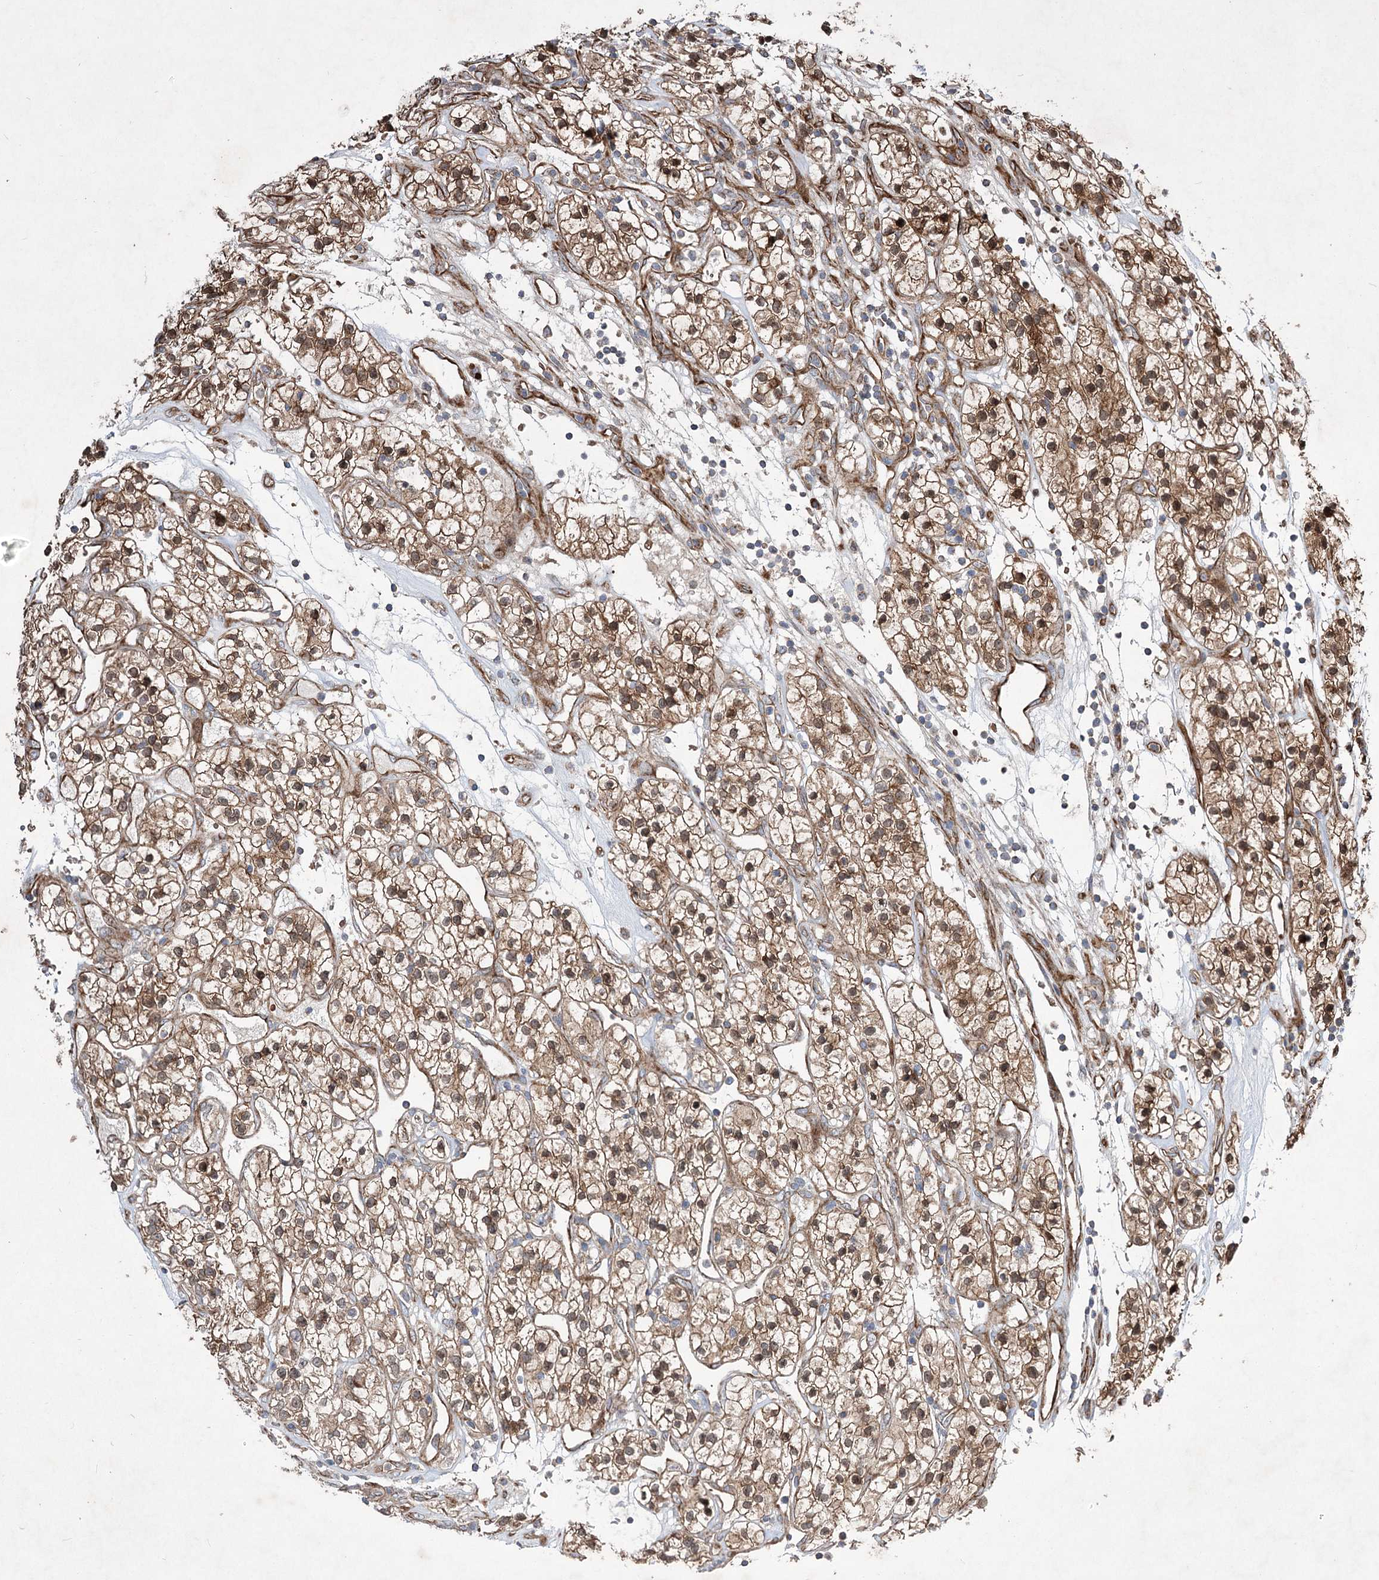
{"staining": {"intensity": "moderate", "quantity": "25%-75%", "location": "cytoplasmic/membranous,nuclear"}, "tissue": "renal cancer", "cell_type": "Tumor cells", "image_type": "cancer", "snomed": [{"axis": "morphology", "description": "Adenocarcinoma, NOS"}, {"axis": "topography", "description": "Kidney"}], "caption": "Moderate cytoplasmic/membranous and nuclear protein expression is appreciated in approximately 25%-75% of tumor cells in renal cancer.", "gene": "SERINC5", "patient": {"sex": "female", "age": 57}}